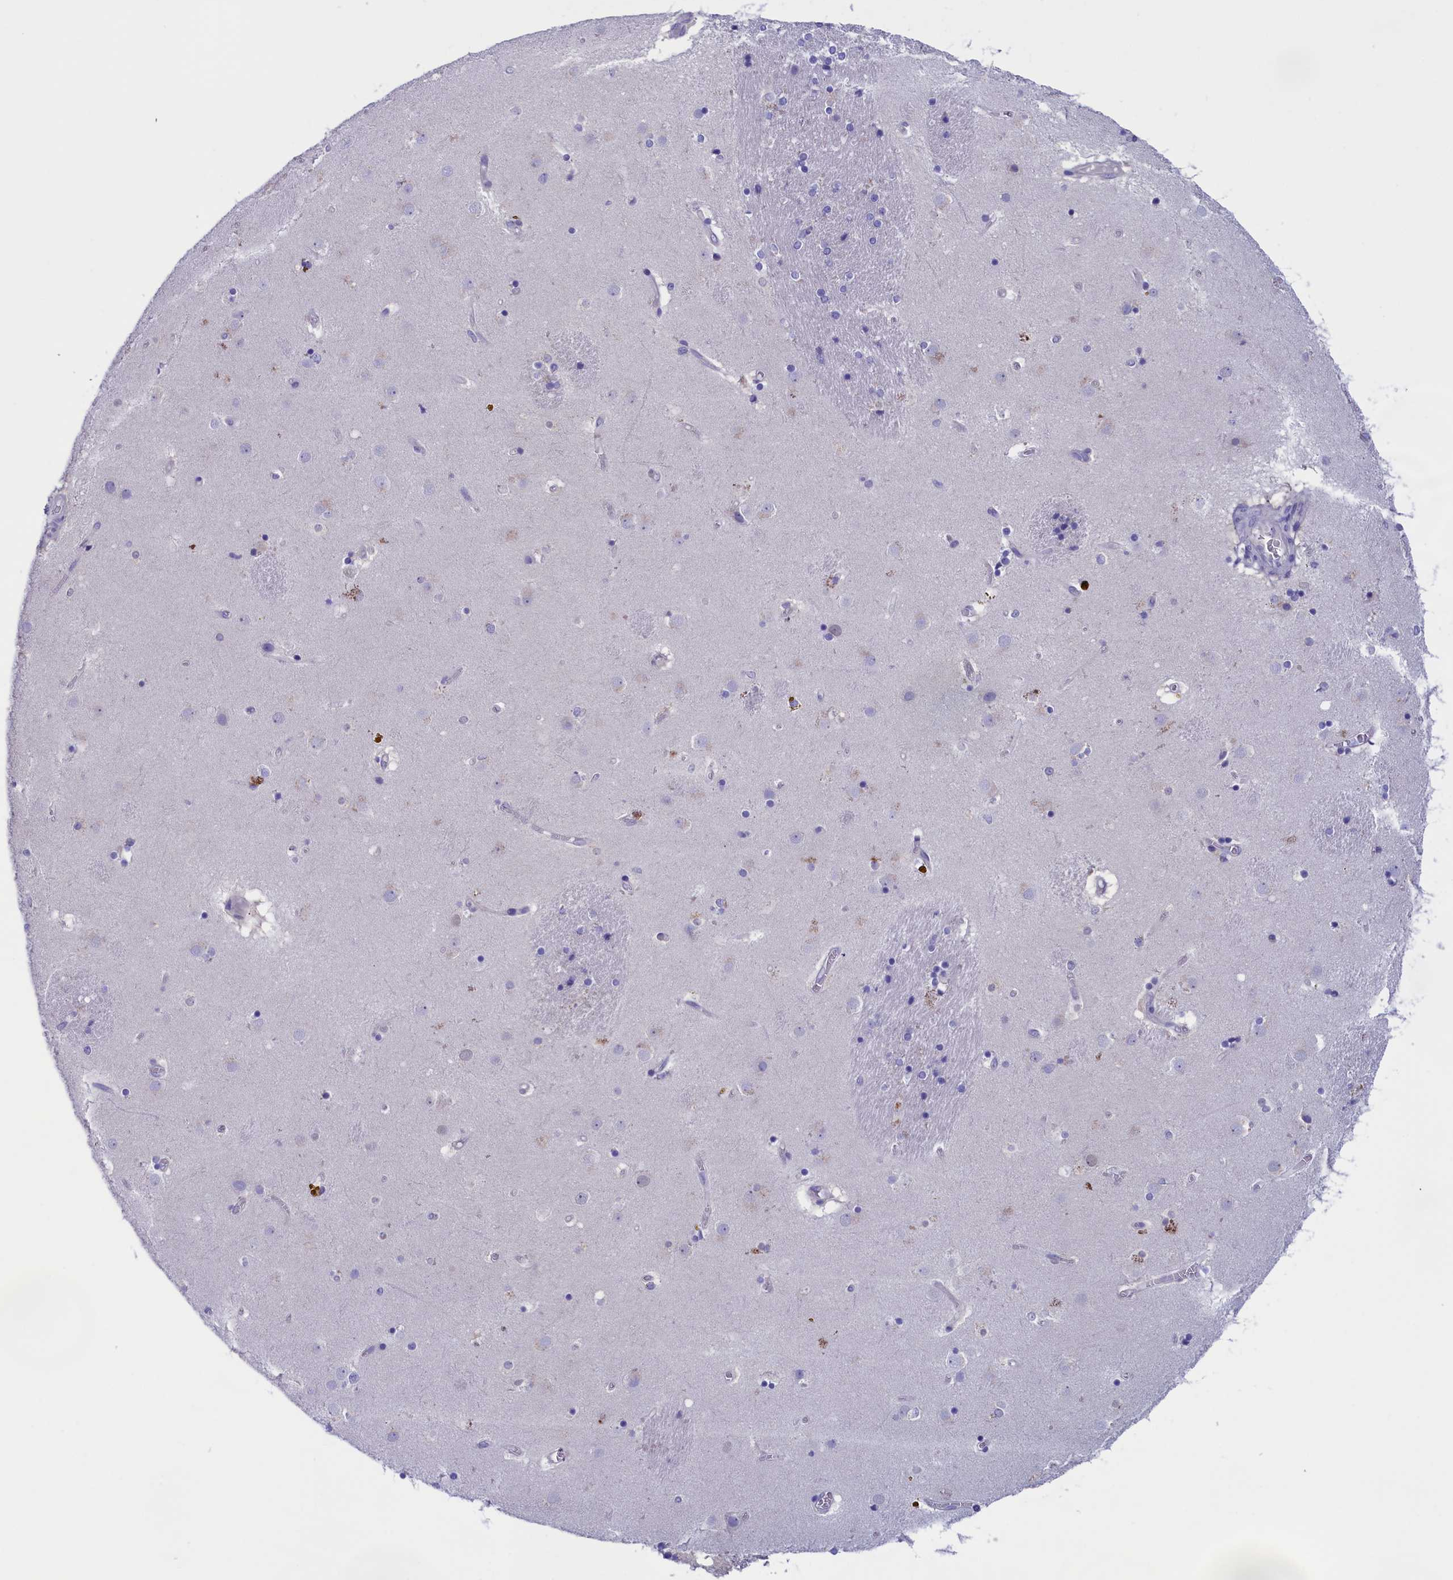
{"staining": {"intensity": "negative", "quantity": "none", "location": "none"}, "tissue": "caudate", "cell_type": "Glial cells", "image_type": "normal", "snomed": [{"axis": "morphology", "description": "Normal tissue, NOS"}, {"axis": "topography", "description": "Lateral ventricle wall"}], "caption": "Immunohistochemistry image of unremarkable caudate stained for a protein (brown), which exhibits no staining in glial cells. (DAB IHC with hematoxylin counter stain).", "gene": "VPS35L", "patient": {"sex": "male", "age": 70}}